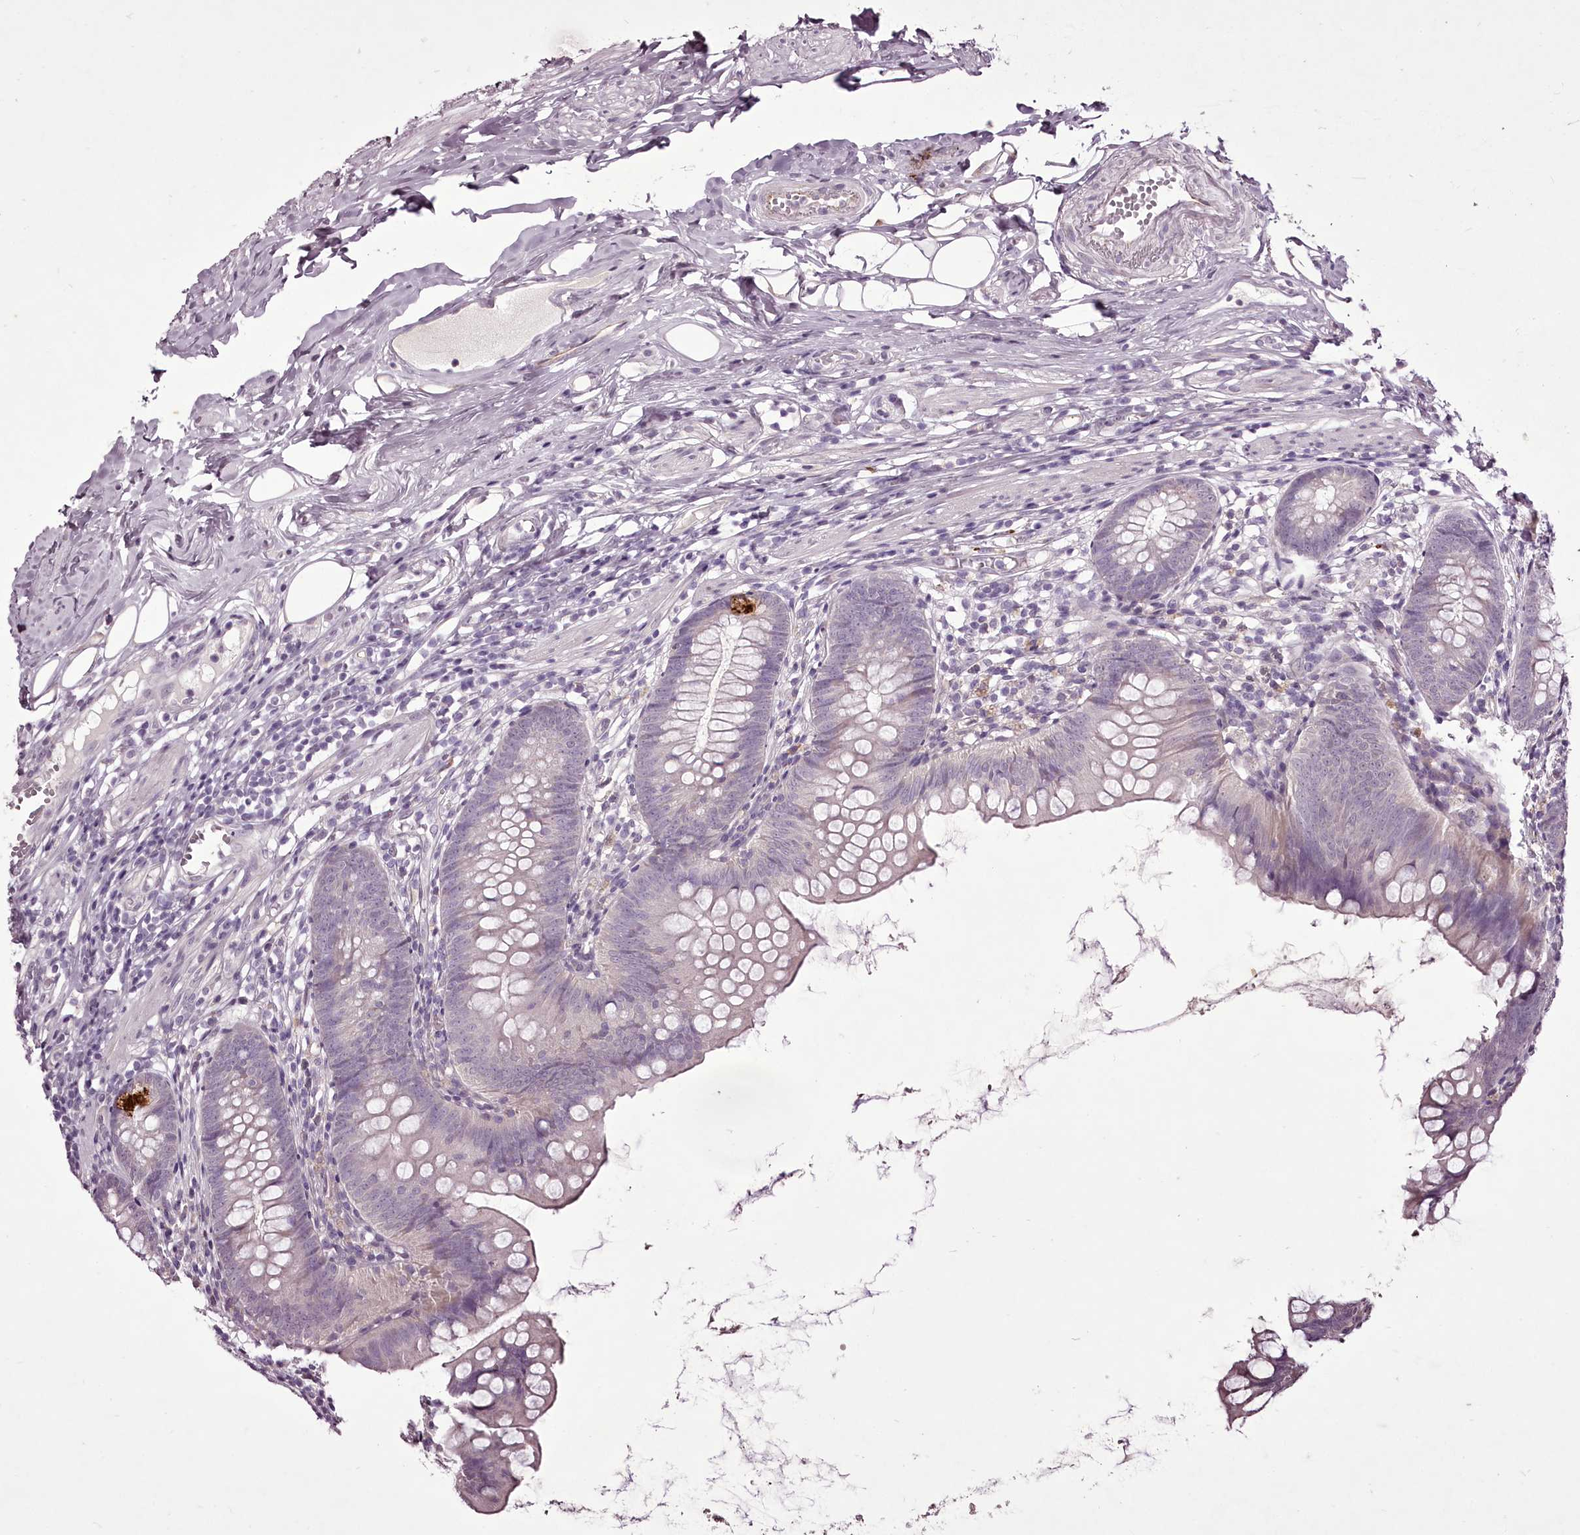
{"staining": {"intensity": "weak", "quantity": "<25%", "location": "cytoplasmic/membranous"}, "tissue": "appendix", "cell_type": "Glandular cells", "image_type": "normal", "snomed": [{"axis": "morphology", "description": "Normal tissue, NOS"}, {"axis": "topography", "description": "Appendix"}], "caption": "Immunohistochemistry (IHC) of benign appendix reveals no expression in glandular cells.", "gene": "C1orf56", "patient": {"sex": "female", "age": 62}}